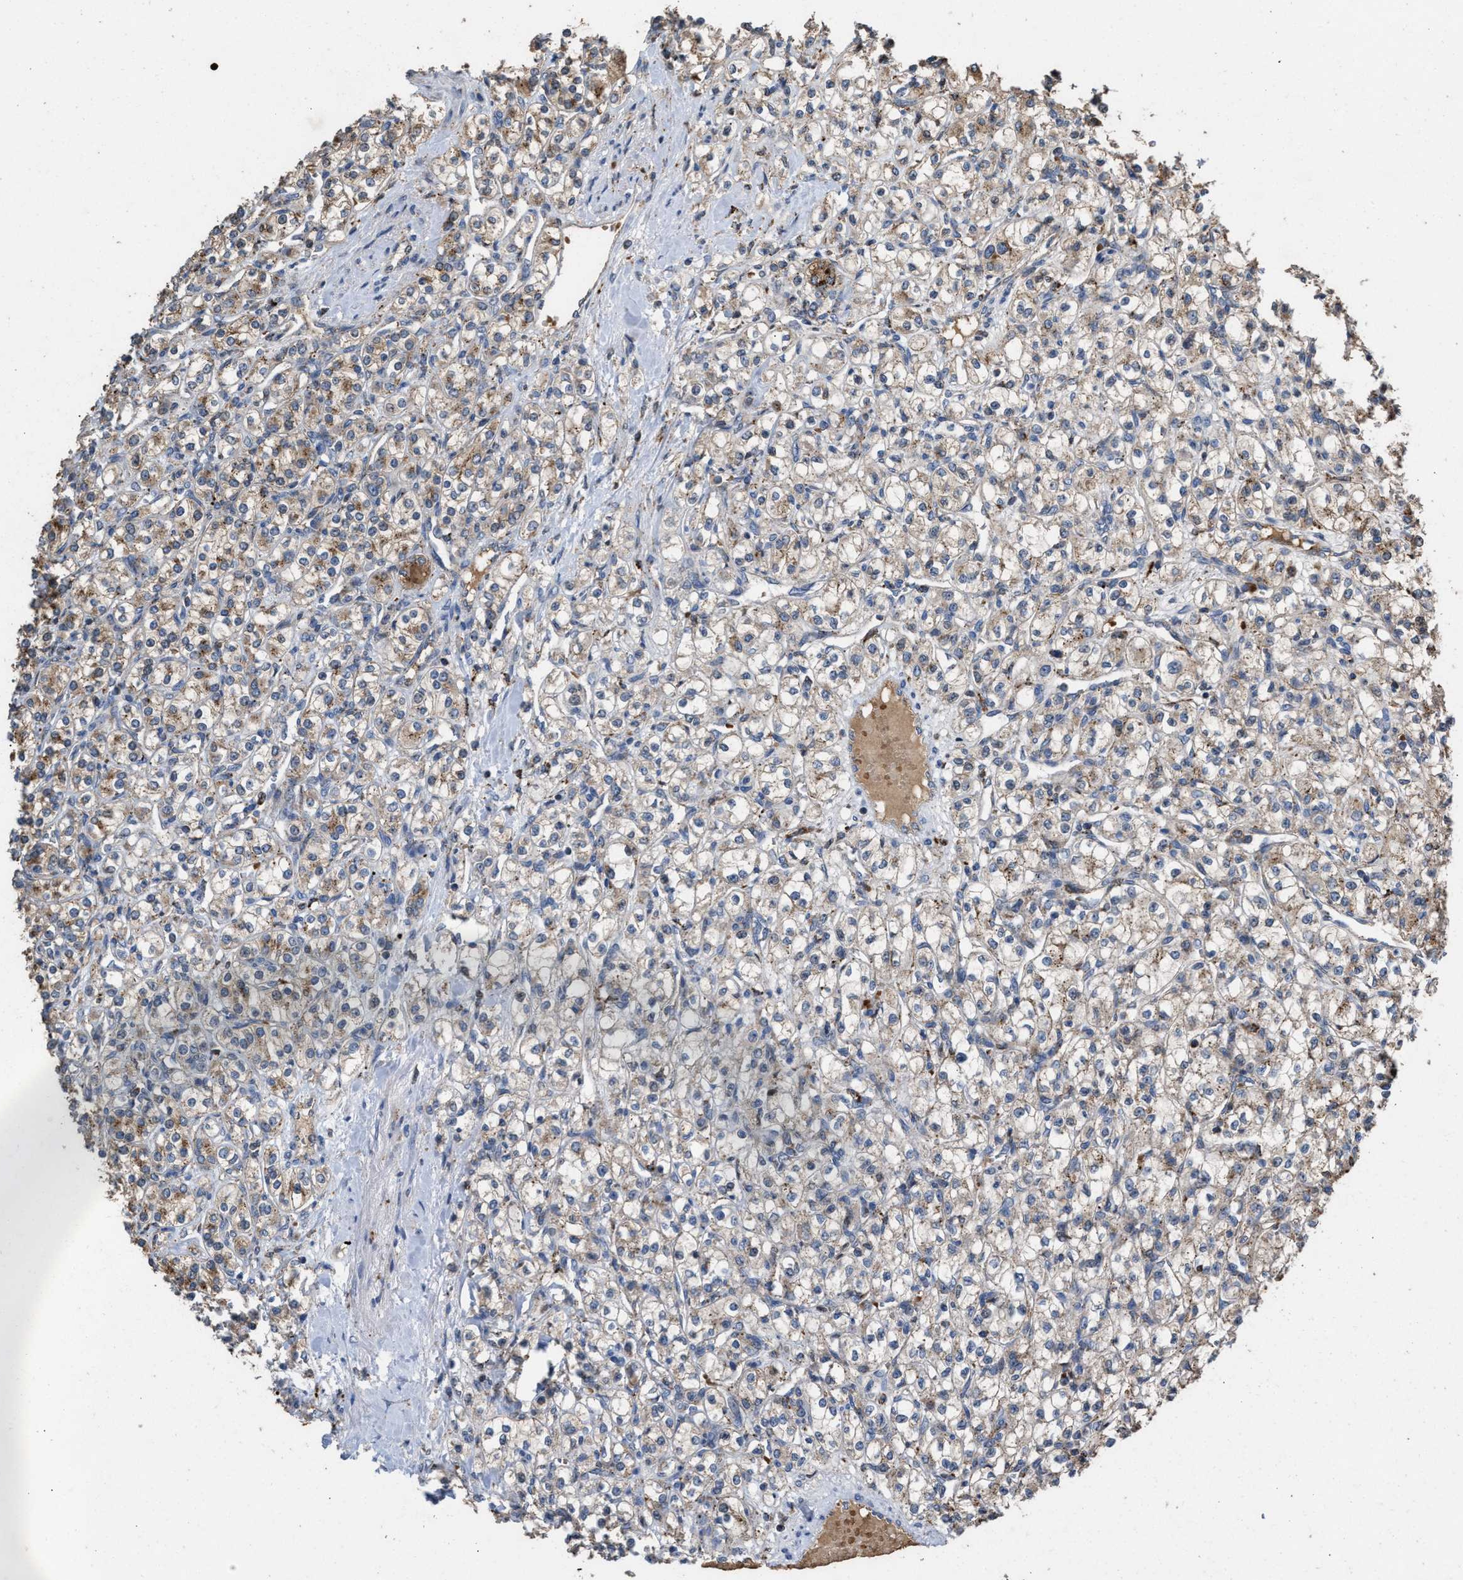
{"staining": {"intensity": "weak", "quantity": ">75%", "location": "cytoplasmic/membranous"}, "tissue": "renal cancer", "cell_type": "Tumor cells", "image_type": "cancer", "snomed": [{"axis": "morphology", "description": "Adenocarcinoma, NOS"}, {"axis": "topography", "description": "Kidney"}], "caption": "A high-resolution histopathology image shows immunohistochemistry (IHC) staining of renal cancer (adenocarcinoma), which reveals weak cytoplasmic/membranous positivity in about >75% of tumor cells.", "gene": "ELMO3", "patient": {"sex": "male", "age": 77}}